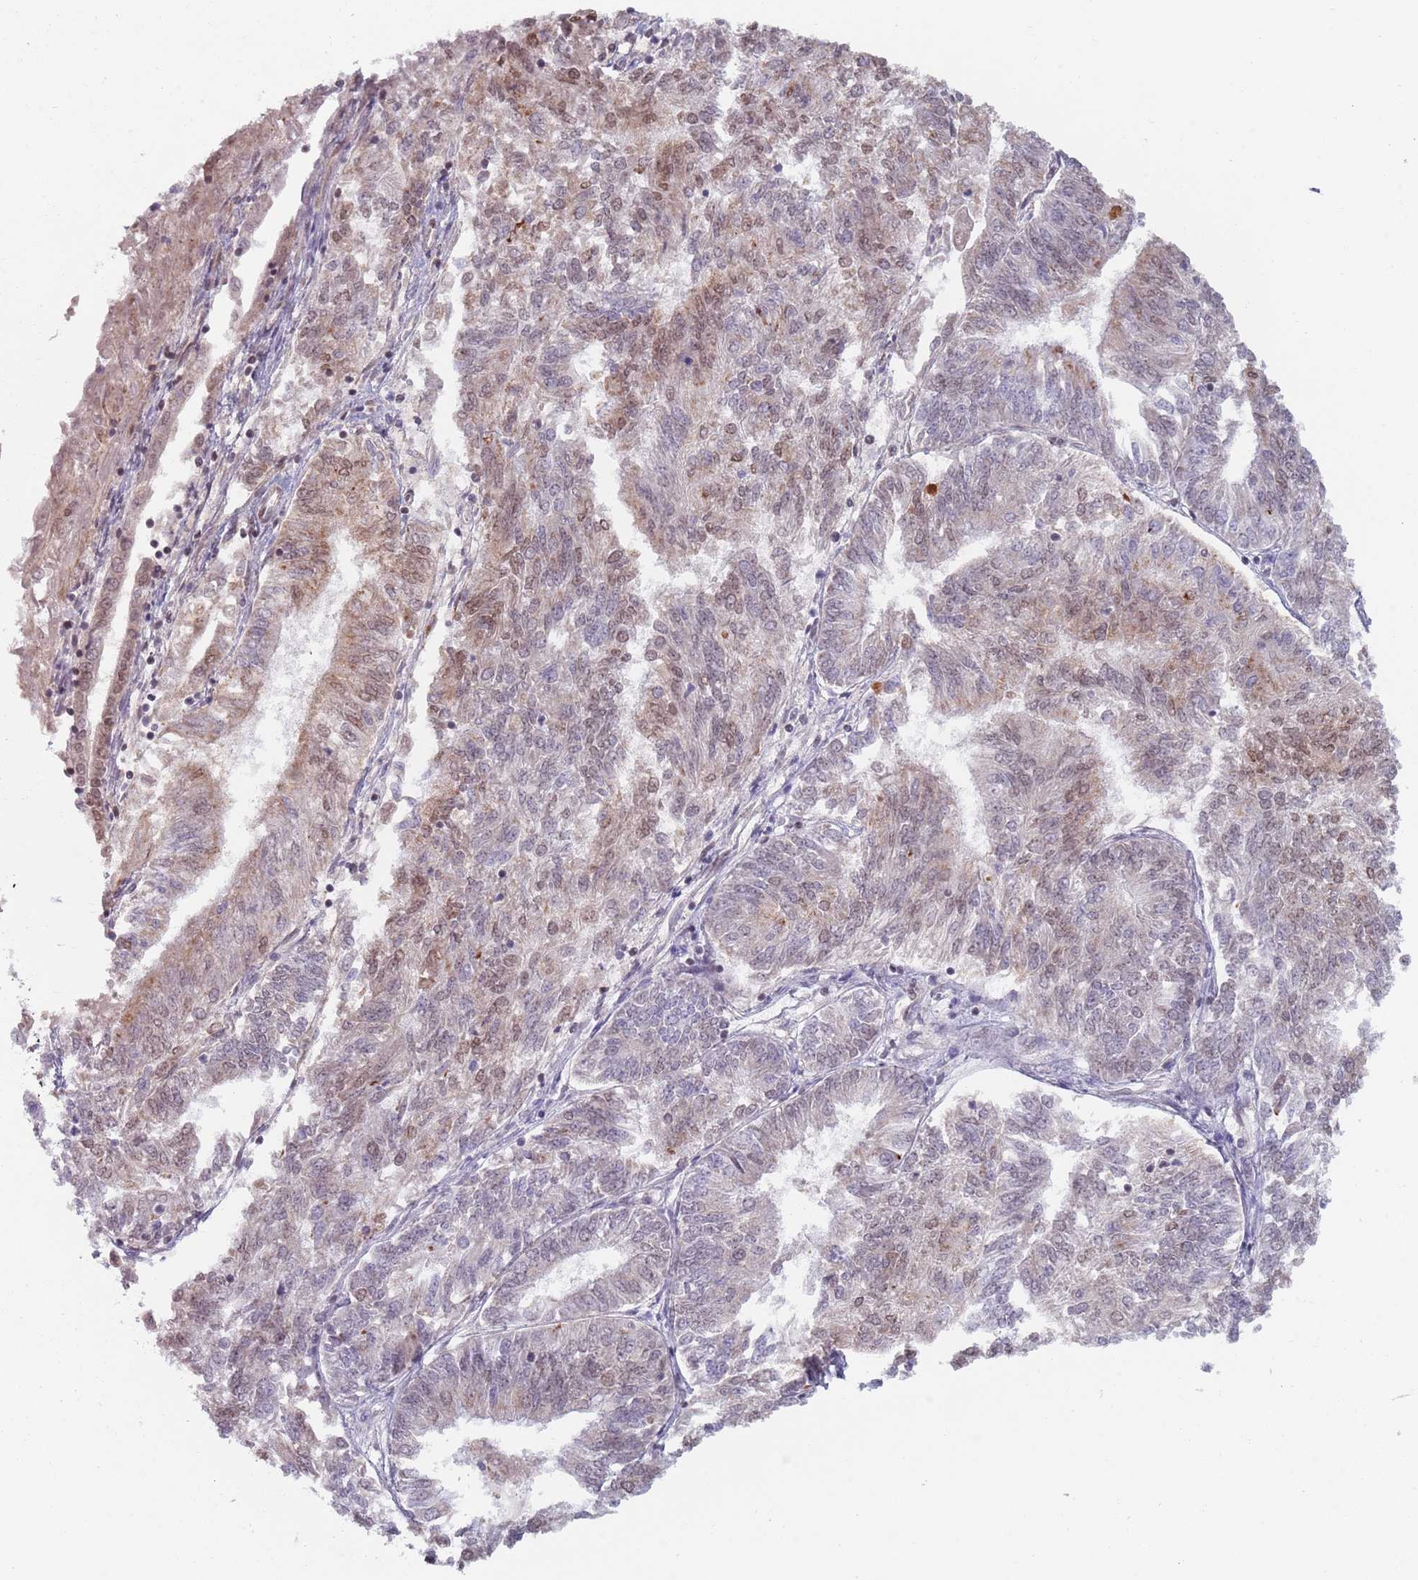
{"staining": {"intensity": "weak", "quantity": "25%-75%", "location": "cytoplasmic/membranous,nuclear"}, "tissue": "endometrial cancer", "cell_type": "Tumor cells", "image_type": "cancer", "snomed": [{"axis": "morphology", "description": "Adenocarcinoma, NOS"}, {"axis": "topography", "description": "Endometrium"}], "caption": "Weak cytoplasmic/membranous and nuclear expression for a protein is seen in about 25%-75% of tumor cells of endometrial adenocarcinoma using immunohistochemistry (IHC).", "gene": "MFSD12", "patient": {"sex": "female", "age": 58}}